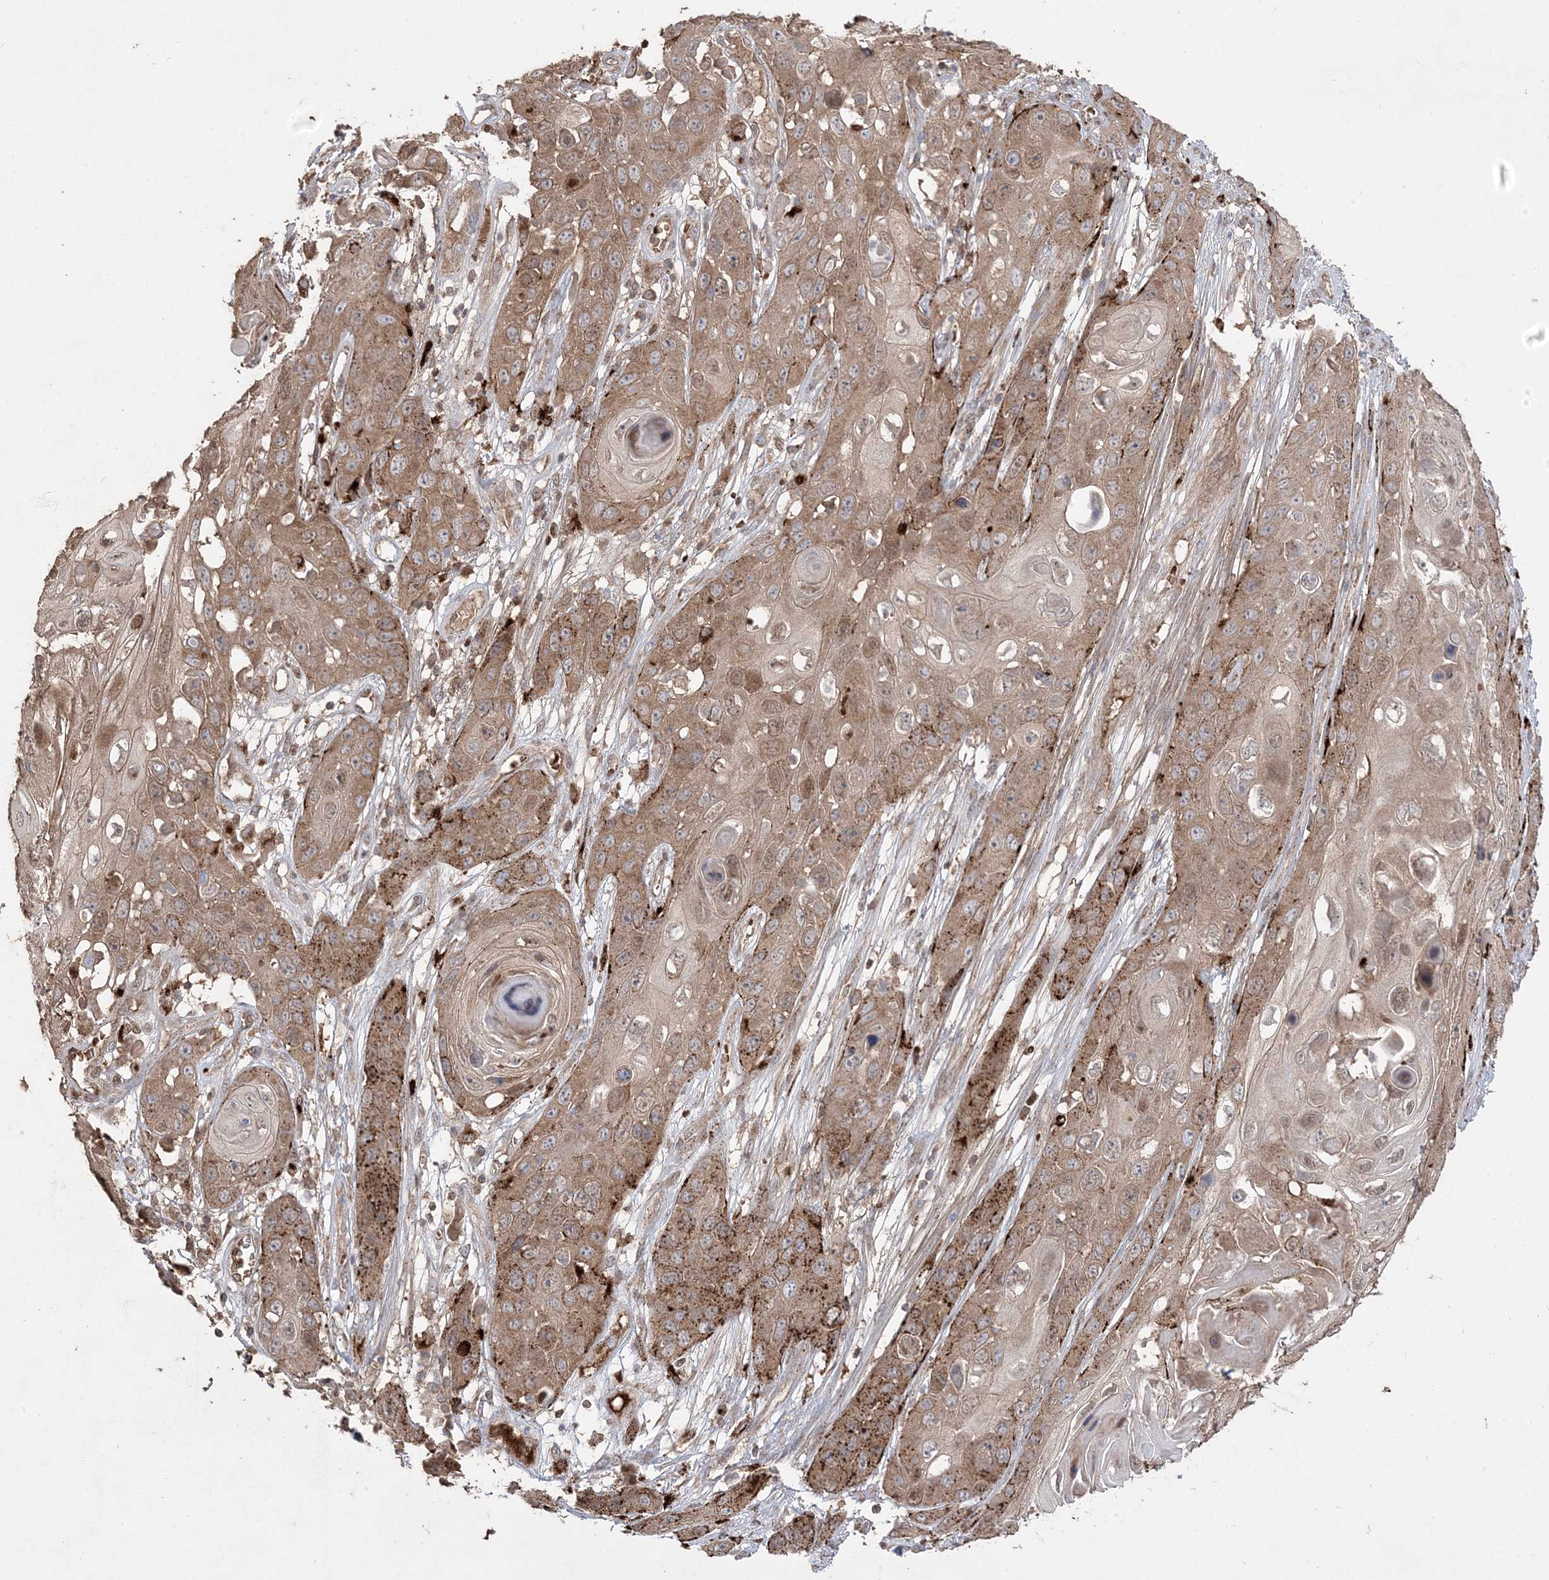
{"staining": {"intensity": "moderate", "quantity": ">75%", "location": "cytoplasmic/membranous"}, "tissue": "skin cancer", "cell_type": "Tumor cells", "image_type": "cancer", "snomed": [{"axis": "morphology", "description": "Squamous cell carcinoma, NOS"}, {"axis": "topography", "description": "Skin"}], "caption": "Approximately >75% of tumor cells in human skin squamous cell carcinoma exhibit moderate cytoplasmic/membranous protein staining as visualized by brown immunohistochemical staining.", "gene": "PPOX", "patient": {"sex": "male", "age": 55}}